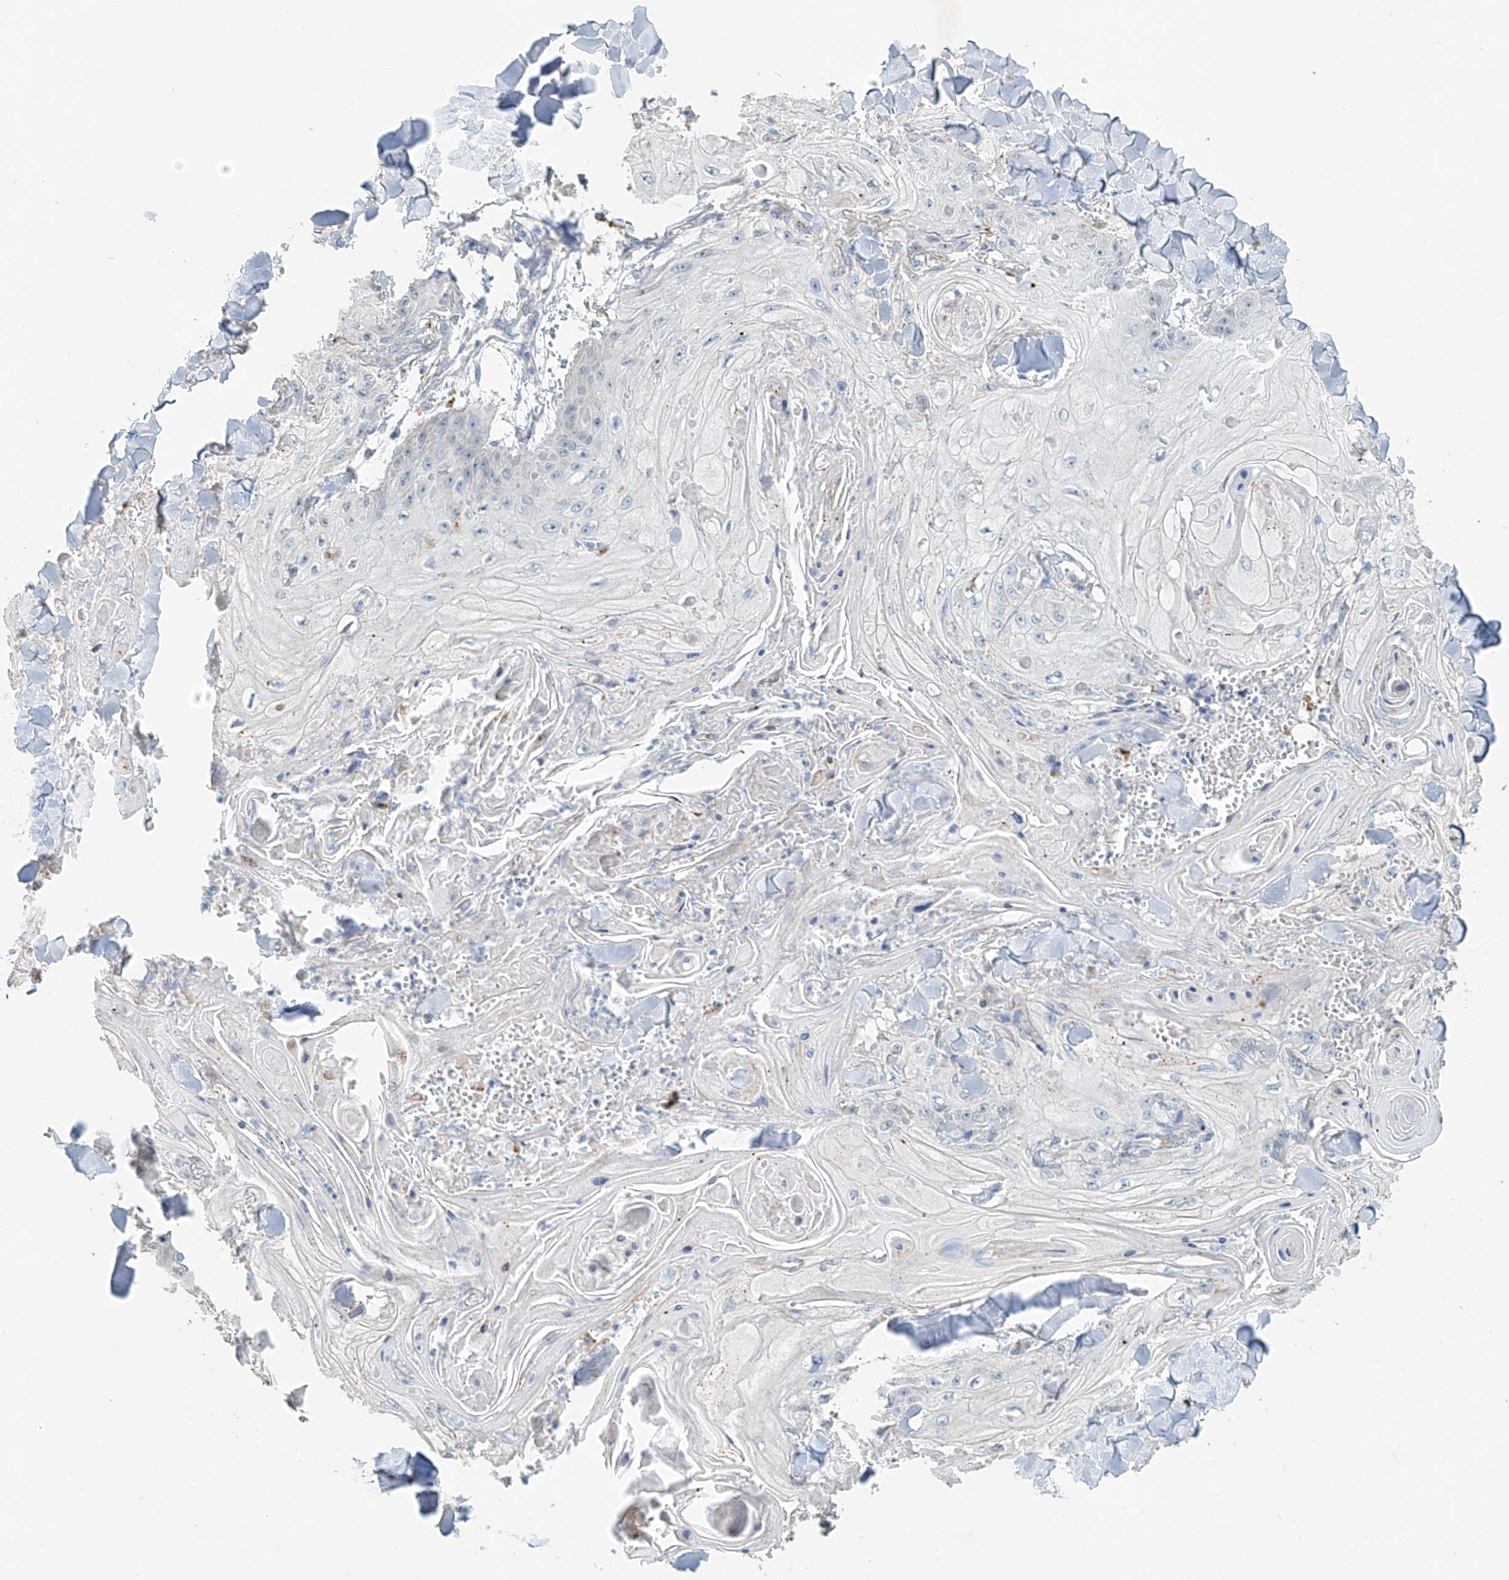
{"staining": {"intensity": "negative", "quantity": "none", "location": "none"}, "tissue": "skin cancer", "cell_type": "Tumor cells", "image_type": "cancer", "snomed": [{"axis": "morphology", "description": "Squamous cell carcinoma, NOS"}, {"axis": "topography", "description": "Skin"}], "caption": "This is an immunohistochemistry micrograph of human skin cancer (squamous cell carcinoma). There is no expression in tumor cells.", "gene": "TRIM47", "patient": {"sex": "male", "age": 74}}